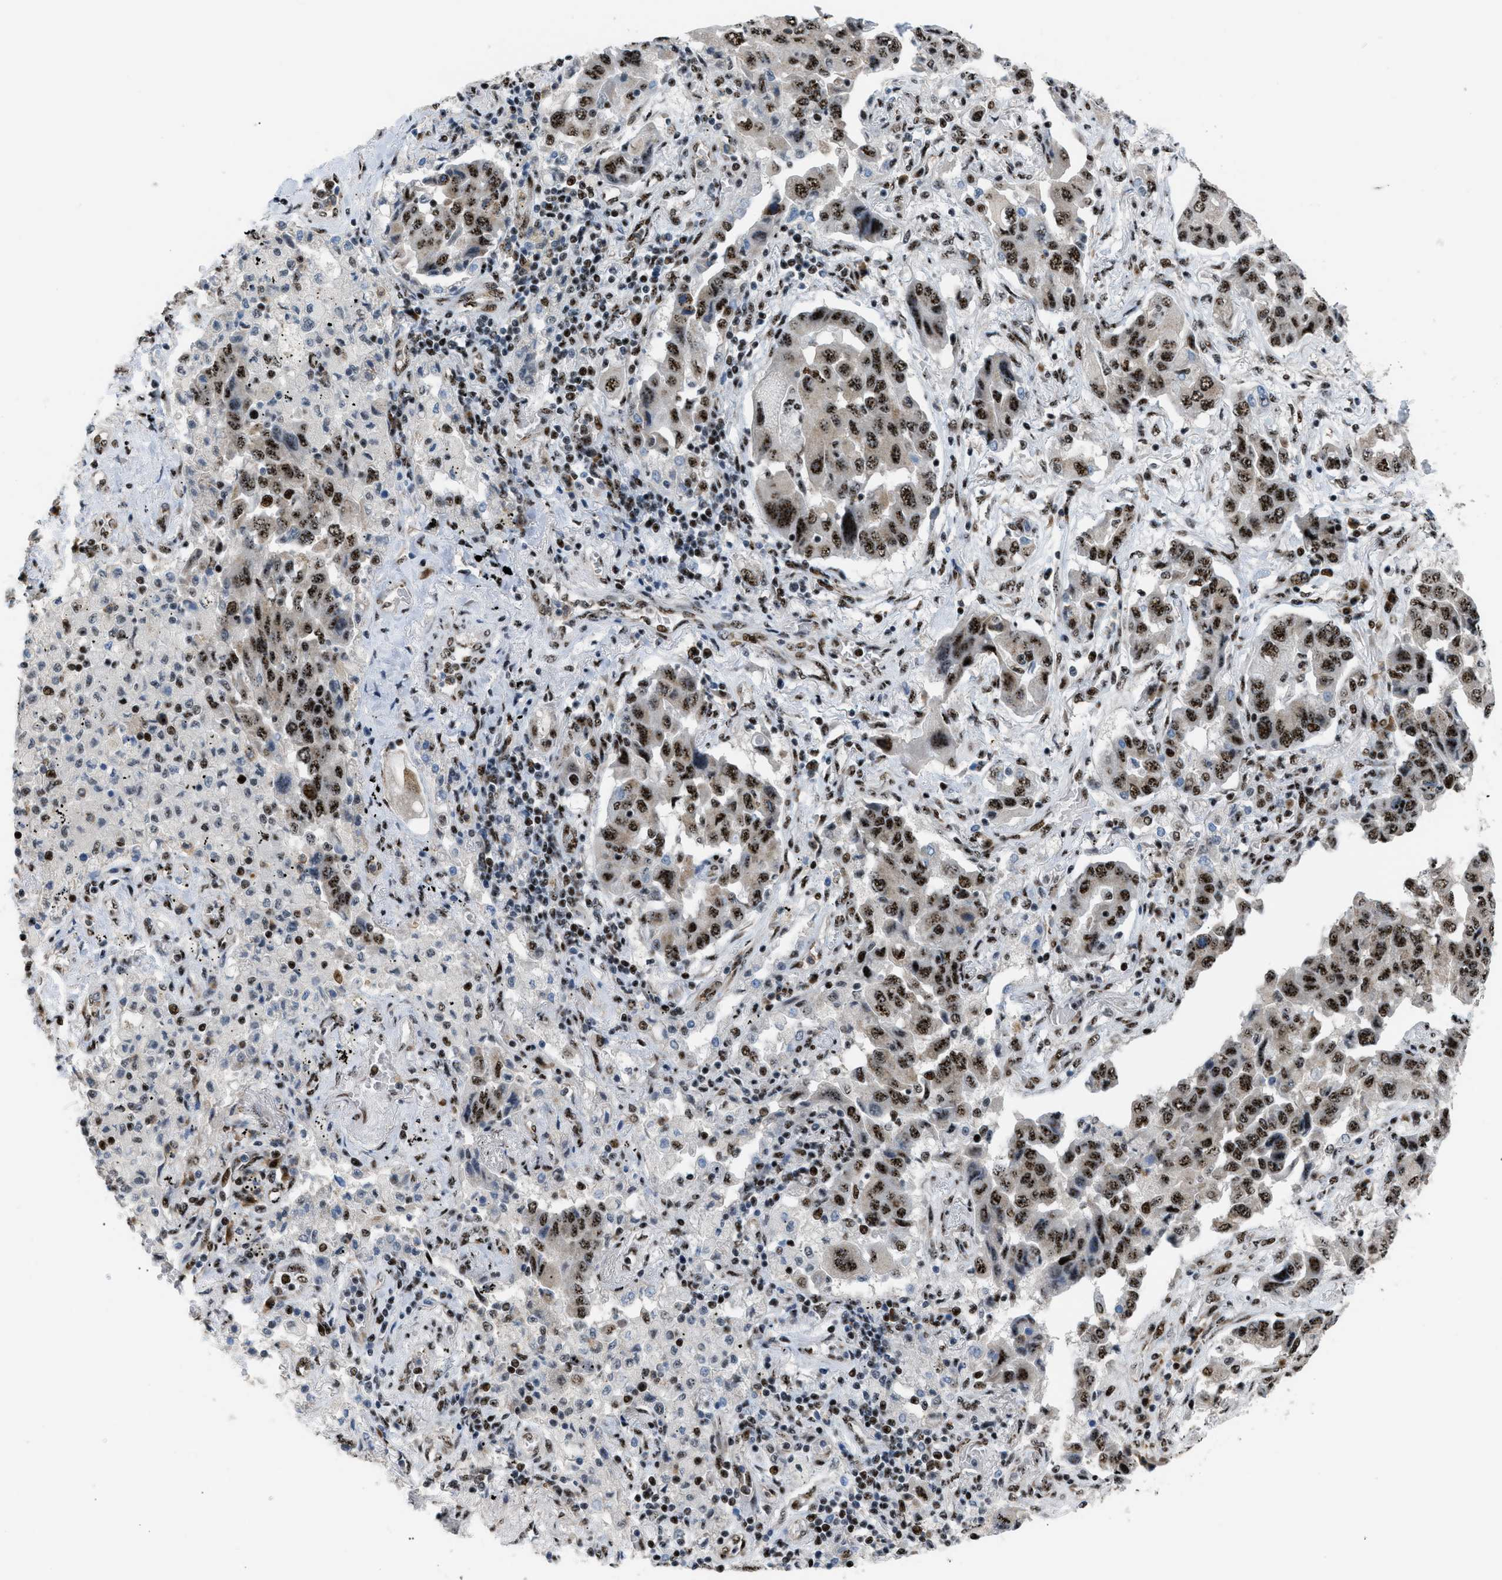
{"staining": {"intensity": "strong", "quantity": ">75%", "location": "nuclear"}, "tissue": "lung cancer", "cell_type": "Tumor cells", "image_type": "cancer", "snomed": [{"axis": "morphology", "description": "Adenocarcinoma, NOS"}, {"axis": "topography", "description": "Lung"}], "caption": "Immunohistochemical staining of lung adenocarcinoma demonstrates high levels of strong nuclear protein expression in approximately >75% of tumor cells.", "gene": "CDR2", "patient": {"sex": "female", "age": 65}}